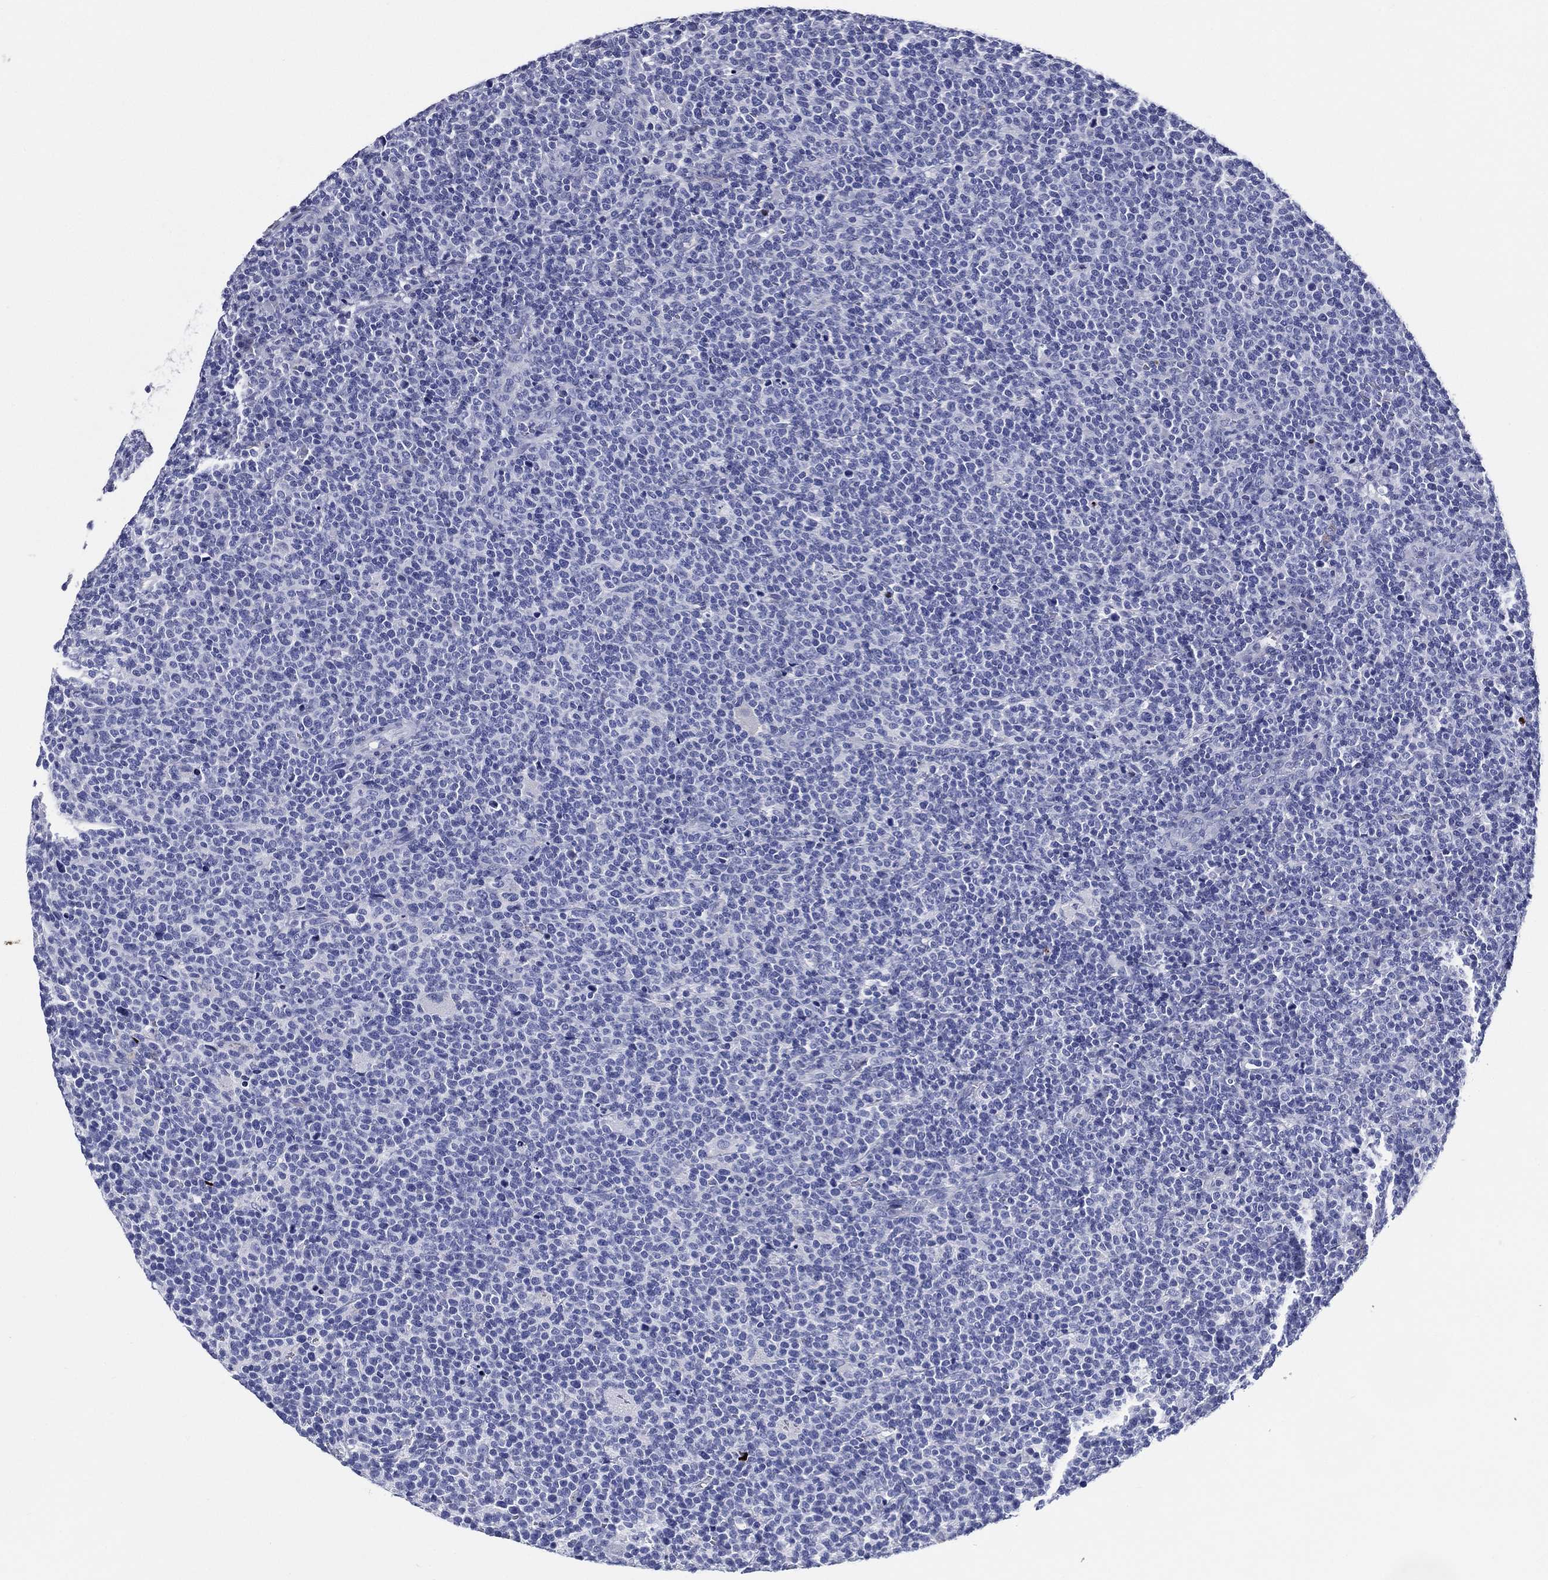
{"staining": {"intensity": "negative", "quantity": "none", "location": "none"}, "tissue": "lymphoma", "cell_type": "Tumor cells", "image_type": "cancer", "snomed": [{"axis": "morphology", "description": "Malignant lymphoma, non-Hodgkin's type, High grade"}, {"axis": "topography", "description": "Lymph node"}], "caption": "Human malignant lymphoma, non-Hodgkin's type (high-grade) stained for a protein using IHC reveals no expression in tumor cells.", "gene": "ACE2", "patient": {"sex": "male", "age": 61}}